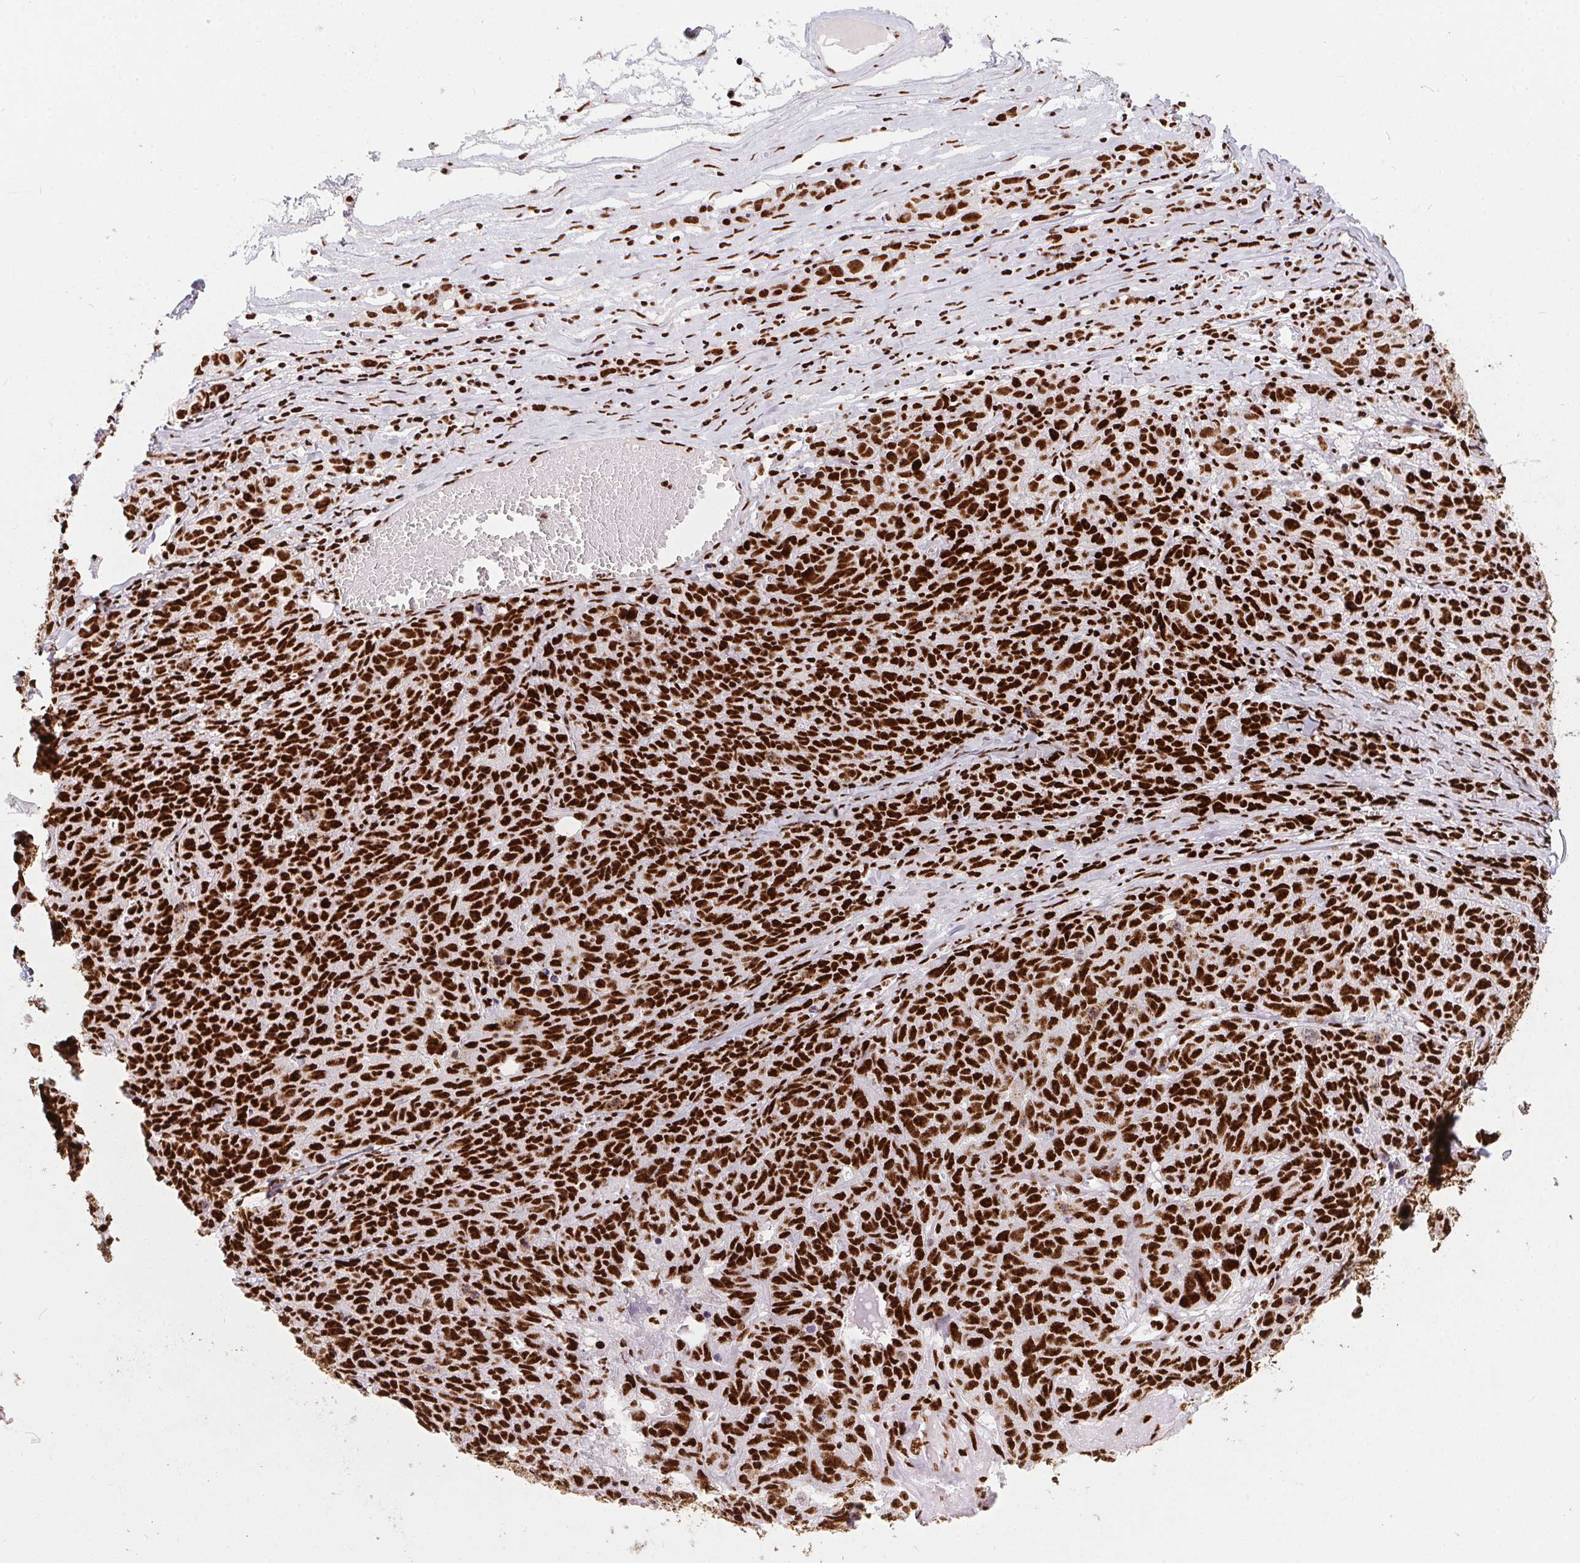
{"staining": {"intensity": "strong", "quantity": ">75%", "location": "nuclear"}, "tissue": "ovarian cancer", "cell_type": "Tumor cells", "image_type": "cancer", "snomed": [{"axis": "morphology", "description": "Cystadenocarcinoma, serous, NOS"}, {"axis": "topography", "description": "Ovary"}], "caption": "IHC histopathology image of ovarian serous cystadenocarcinoma stained for a protein (brown), which displays high levels of strong nuclear expression in about >75% of tumor cells.", "gene": "PAGE3", "patient": {"sex": "female", "age": 71}}